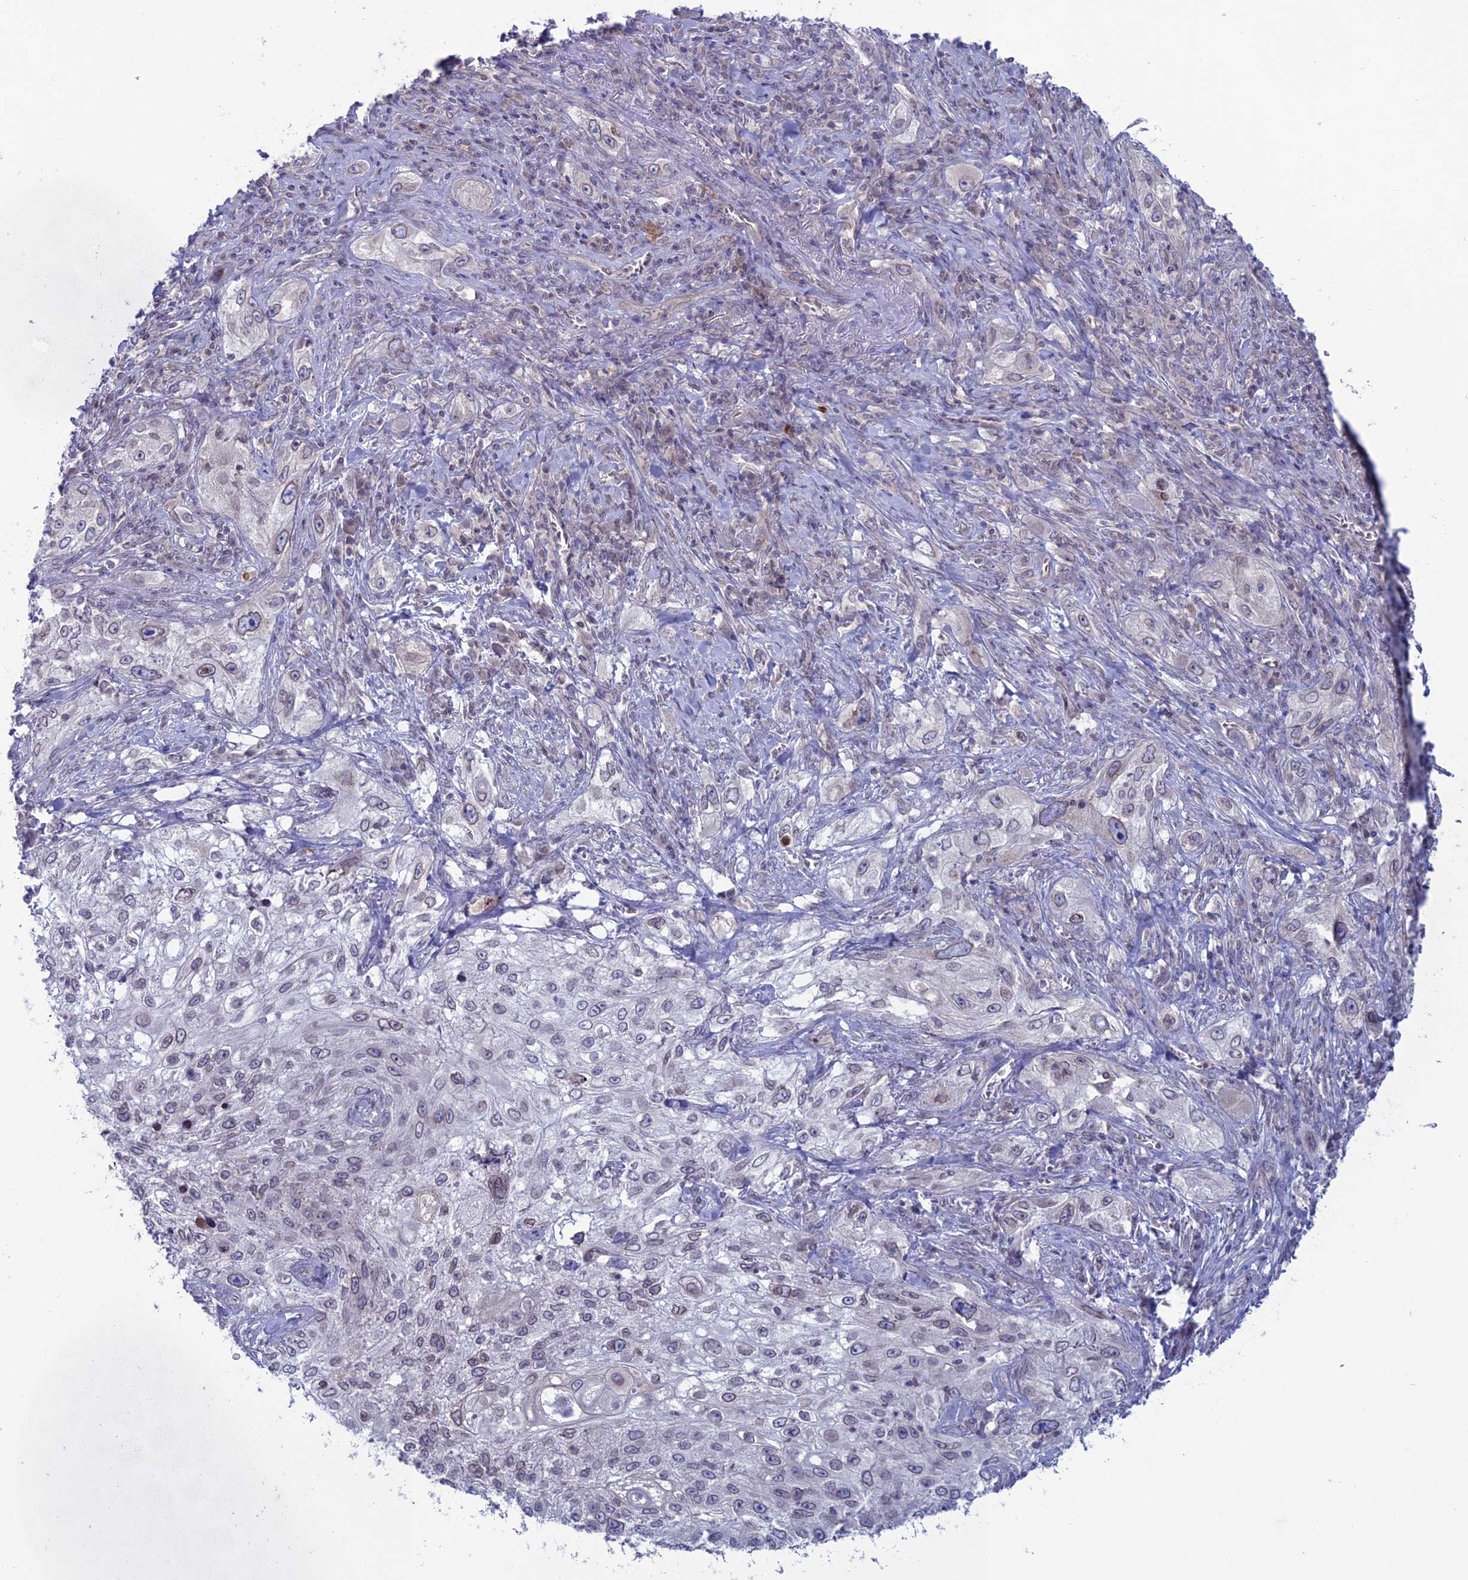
{"staining": {"intensity": "moderate", "quantity": "25%-75%", "location": "cytoplasmic/membranous,nuclear"}, "tissue": "lung cancer", "cell_type": "Tumor cells", "image_type": "cancer", "snomed": [{"axis": "morphology", "description": "Squamous cell carcinoma, NOS"}, {"axis": "topography", "description": "Lung"}], "caption": "Brown immunohistochemical staining in human lung squamous cell carcinoma exhibits moderate cytoplasmic/membranous and nuclear staining in about 25%-75% of tumor cells. (DAB IHC with brightfield microscopy, high magnification).", "gene": "WDR46", "patient": {"sex": "female", "age": 69}}